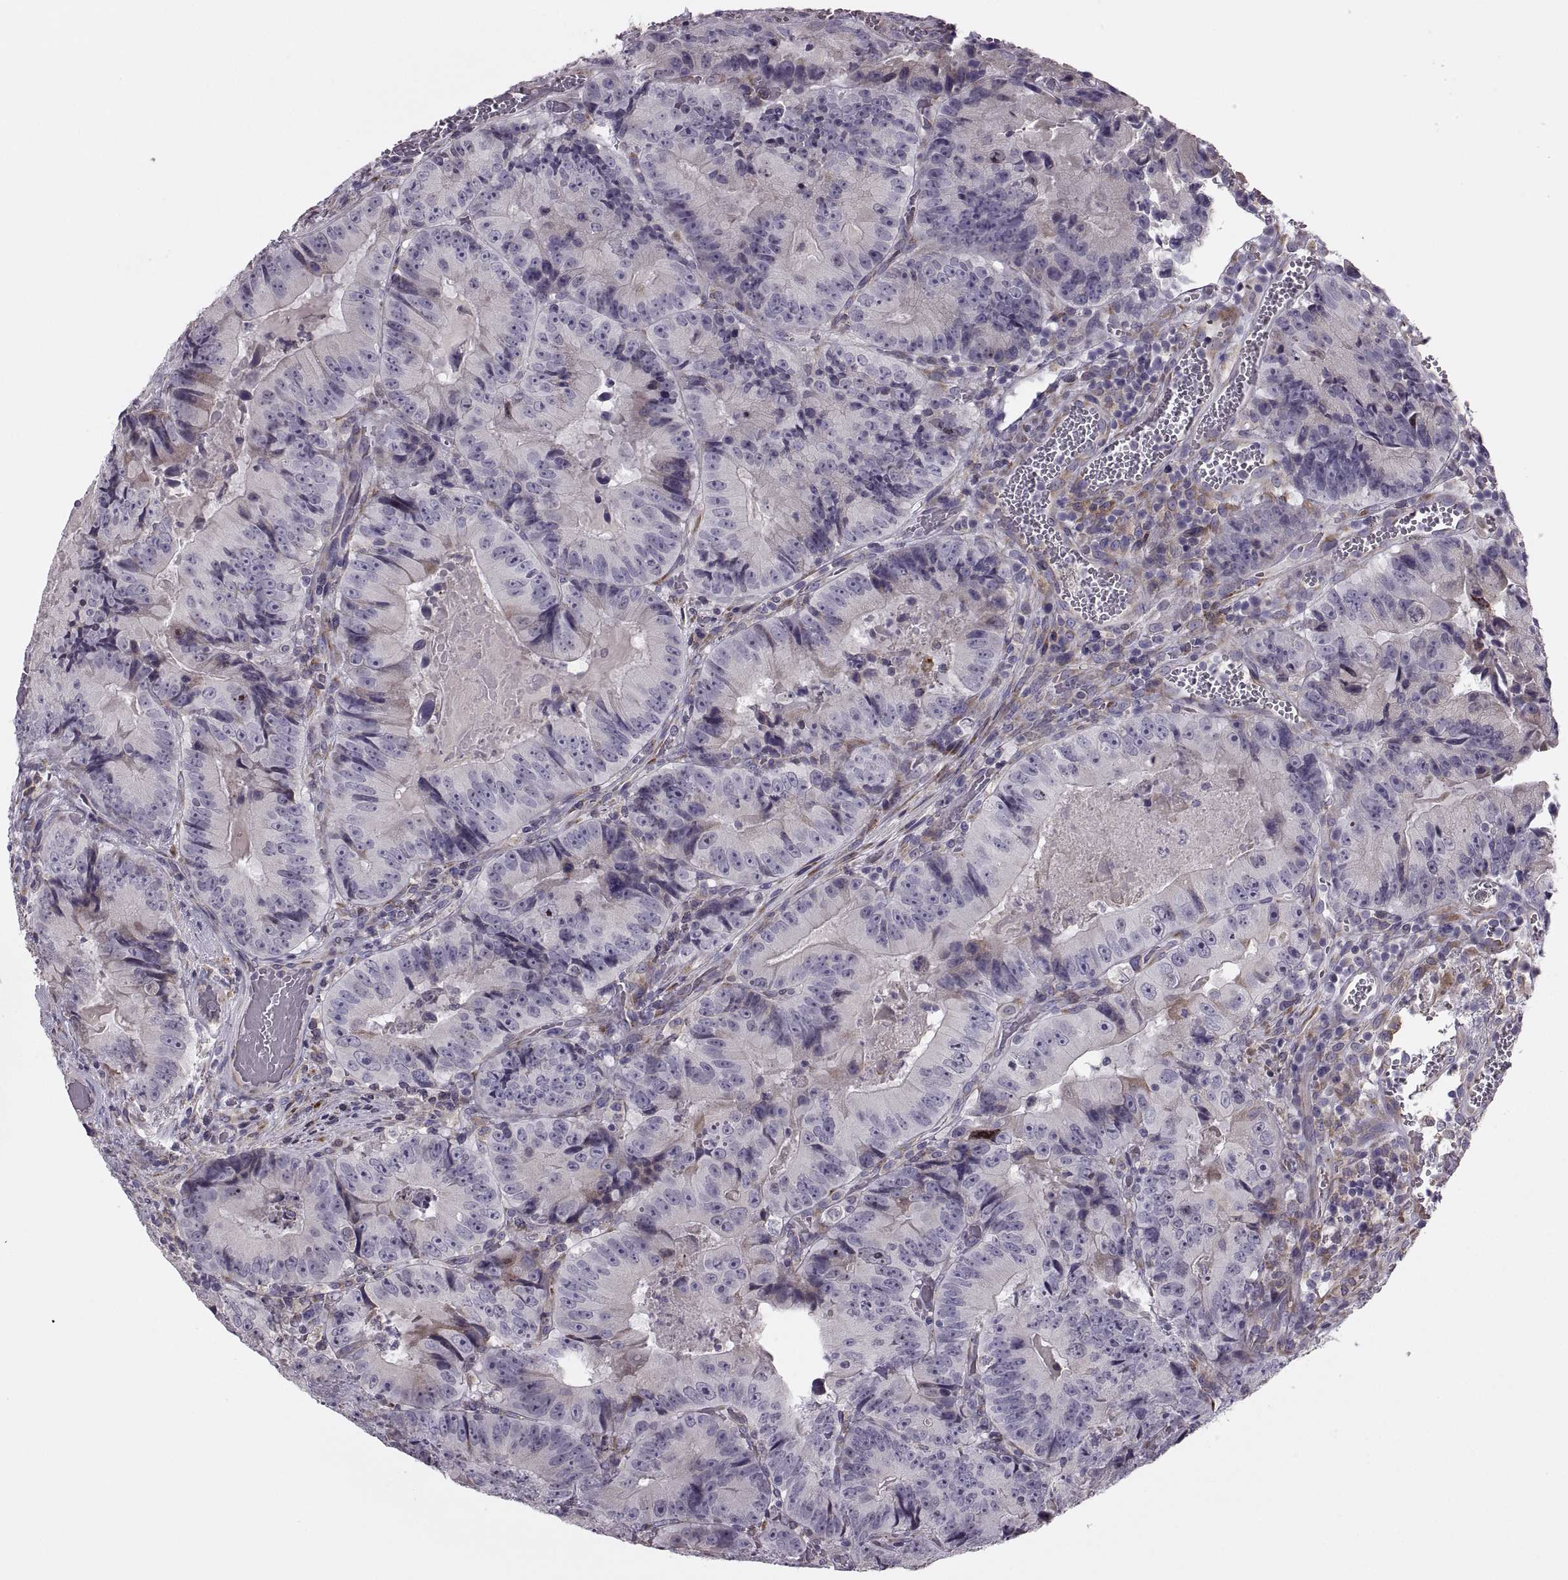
{"staining": {"intensity": "moderate", "quantity": "<25%", "location": "cytoplasmic/membranous"}, "tissue": "colorectal cancer", "cell_type": "Tumor cells", "image_type": "cancer", "snomed": [{"axis": "morphology", "description": "Adenocarcinoma, NOS"}, {"axis": "topography", "description": "Colon"}], "caption": "Immunohistochemistry (IHC) (DAB) staining of human colorectal cancer (adenocarcinoma) reveals moderate cytoplasmic/membranous protein expression in approximately <25% of tumor cells.", "gene": "LETM2", "patient": {"sex": "female", "age": 86}}